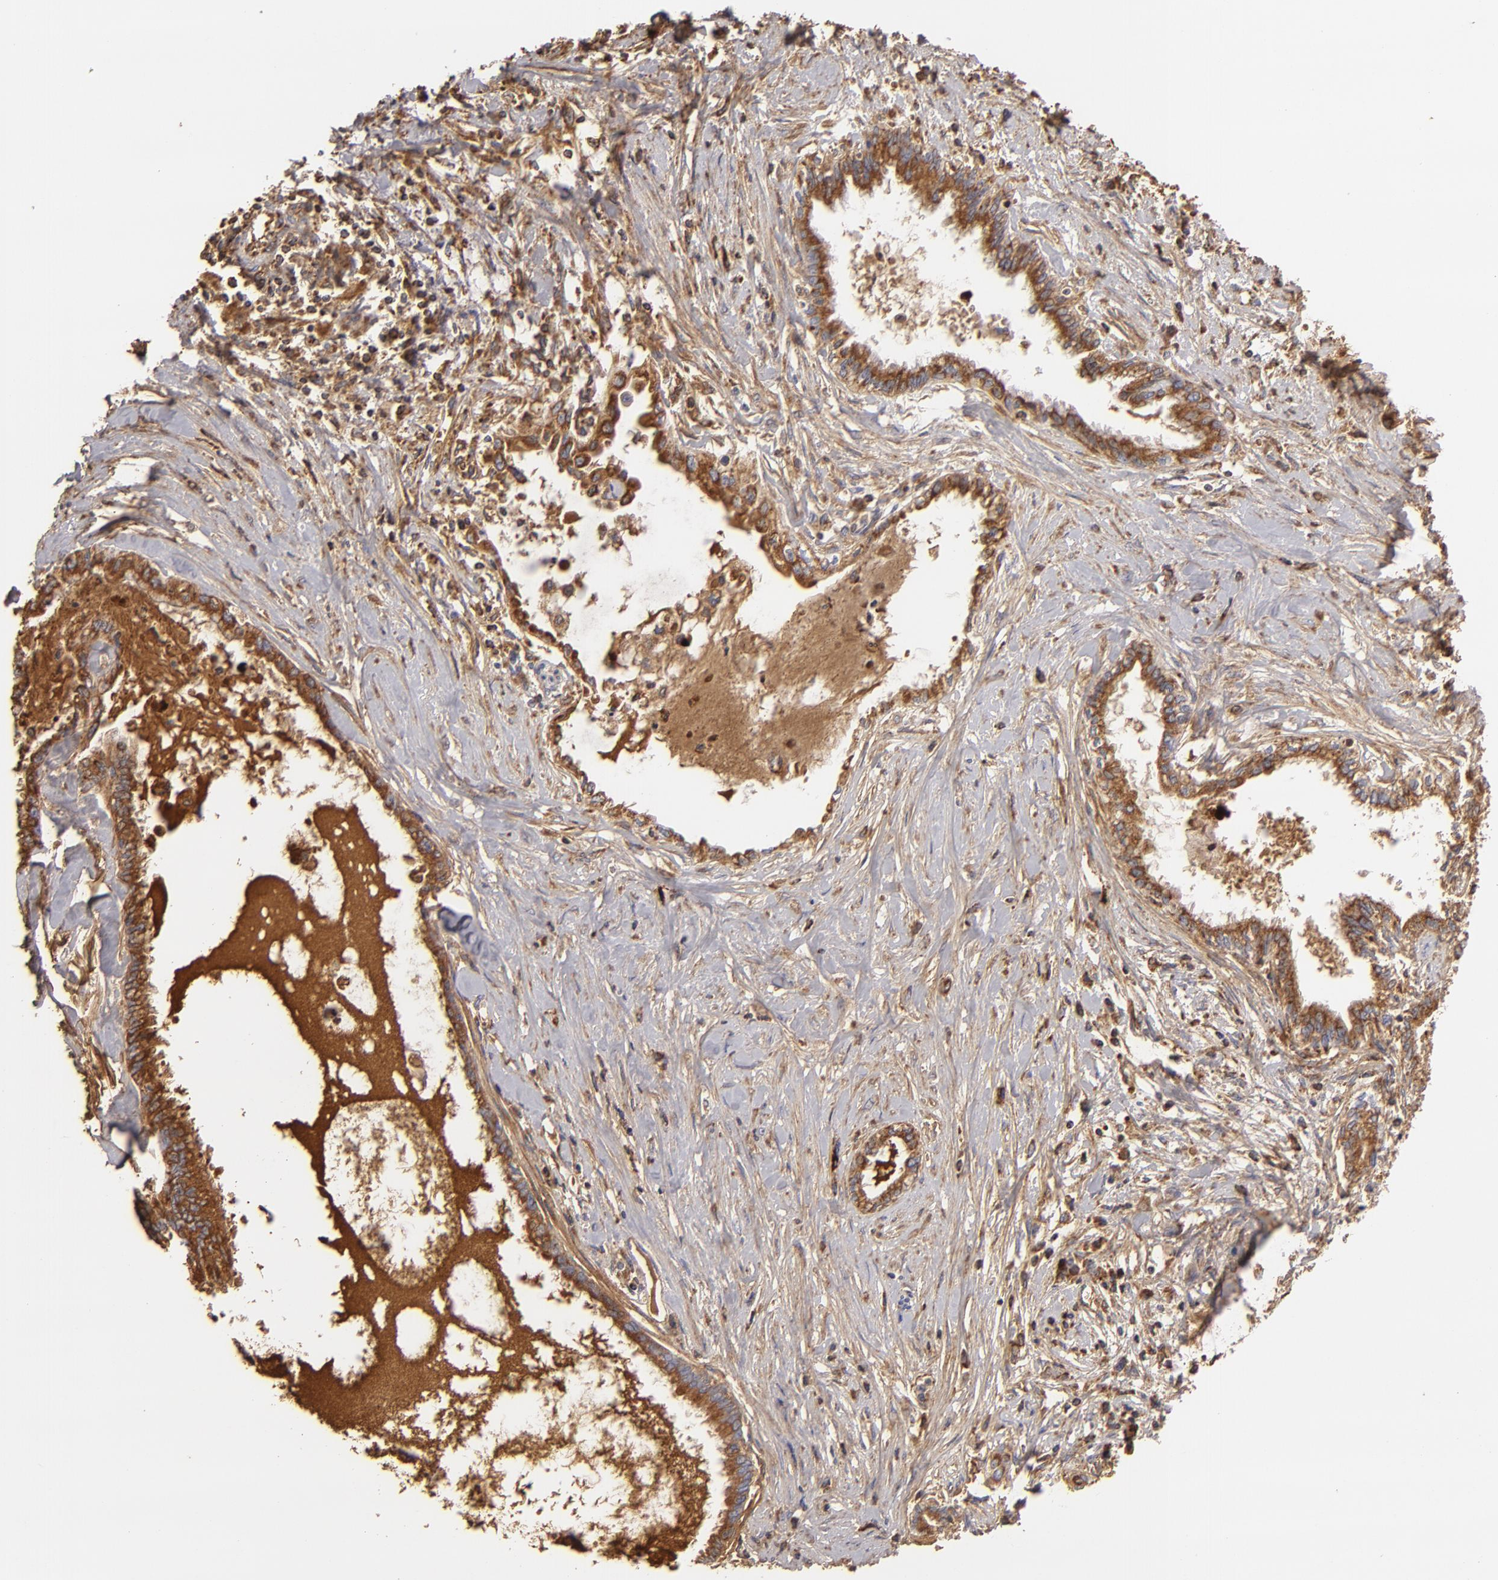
{"staining": {"intensity": "moderate", "quantity": ">75%", "location": "cytoplasmic/membranous"}, "tissue": "pancreatic cancer", "cell_type": "Tumor cells", "image_type": "cancer", "snomed": [{"axis": "morphology", "description": "Adenocarcinoma, NOS"}, {"axis": "topography", "description": "Pancreas"}], "caption": "Moderate cytoplasmic/membranous protein staining is present in approximately >75% of tumor cells in pancreatic cancer.", "gene": "CFB", "patient": {"sex": "female", "age": 64}}